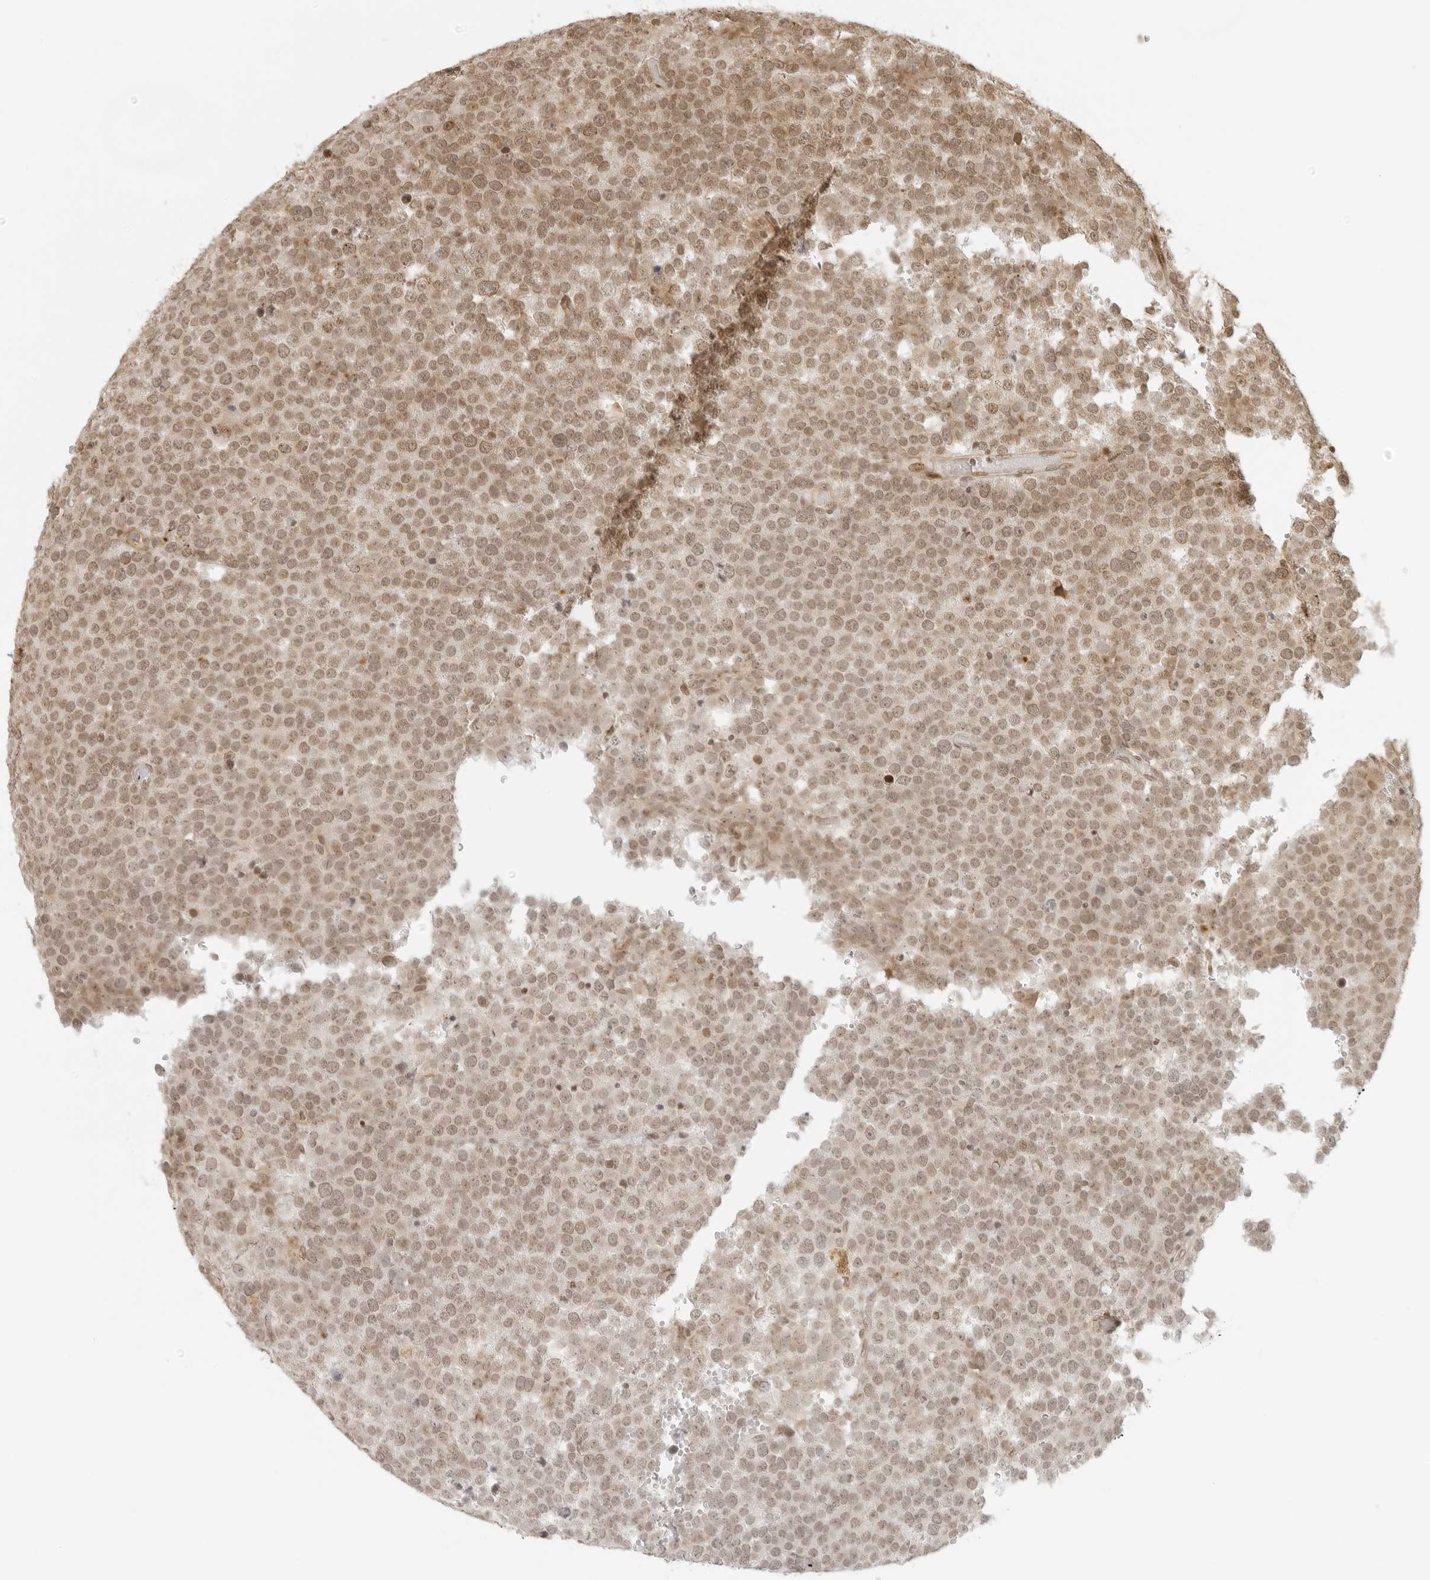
{"staining": {"intensity": "moderate", "quantity": ">75%", "location": "cytoplasmic/membranous,nuclear"}, "tissue": "testis cancer", "cell_type": "Tumor cells", "image_type": "cancer", "snomed": [{"axis": "morphology", "description": "Seminoma, NOS"}, {"axis": "topography", "description": "Testis"}], "caption": "Testis cancer tissue displays moderate cytoplasmic/membranous and nuclear positivity in approximately >75% of tumor cells, visualized by immunohistochemistry.", "gene": "ZNF407", "patient": {"sex": "male", "age": 71}}